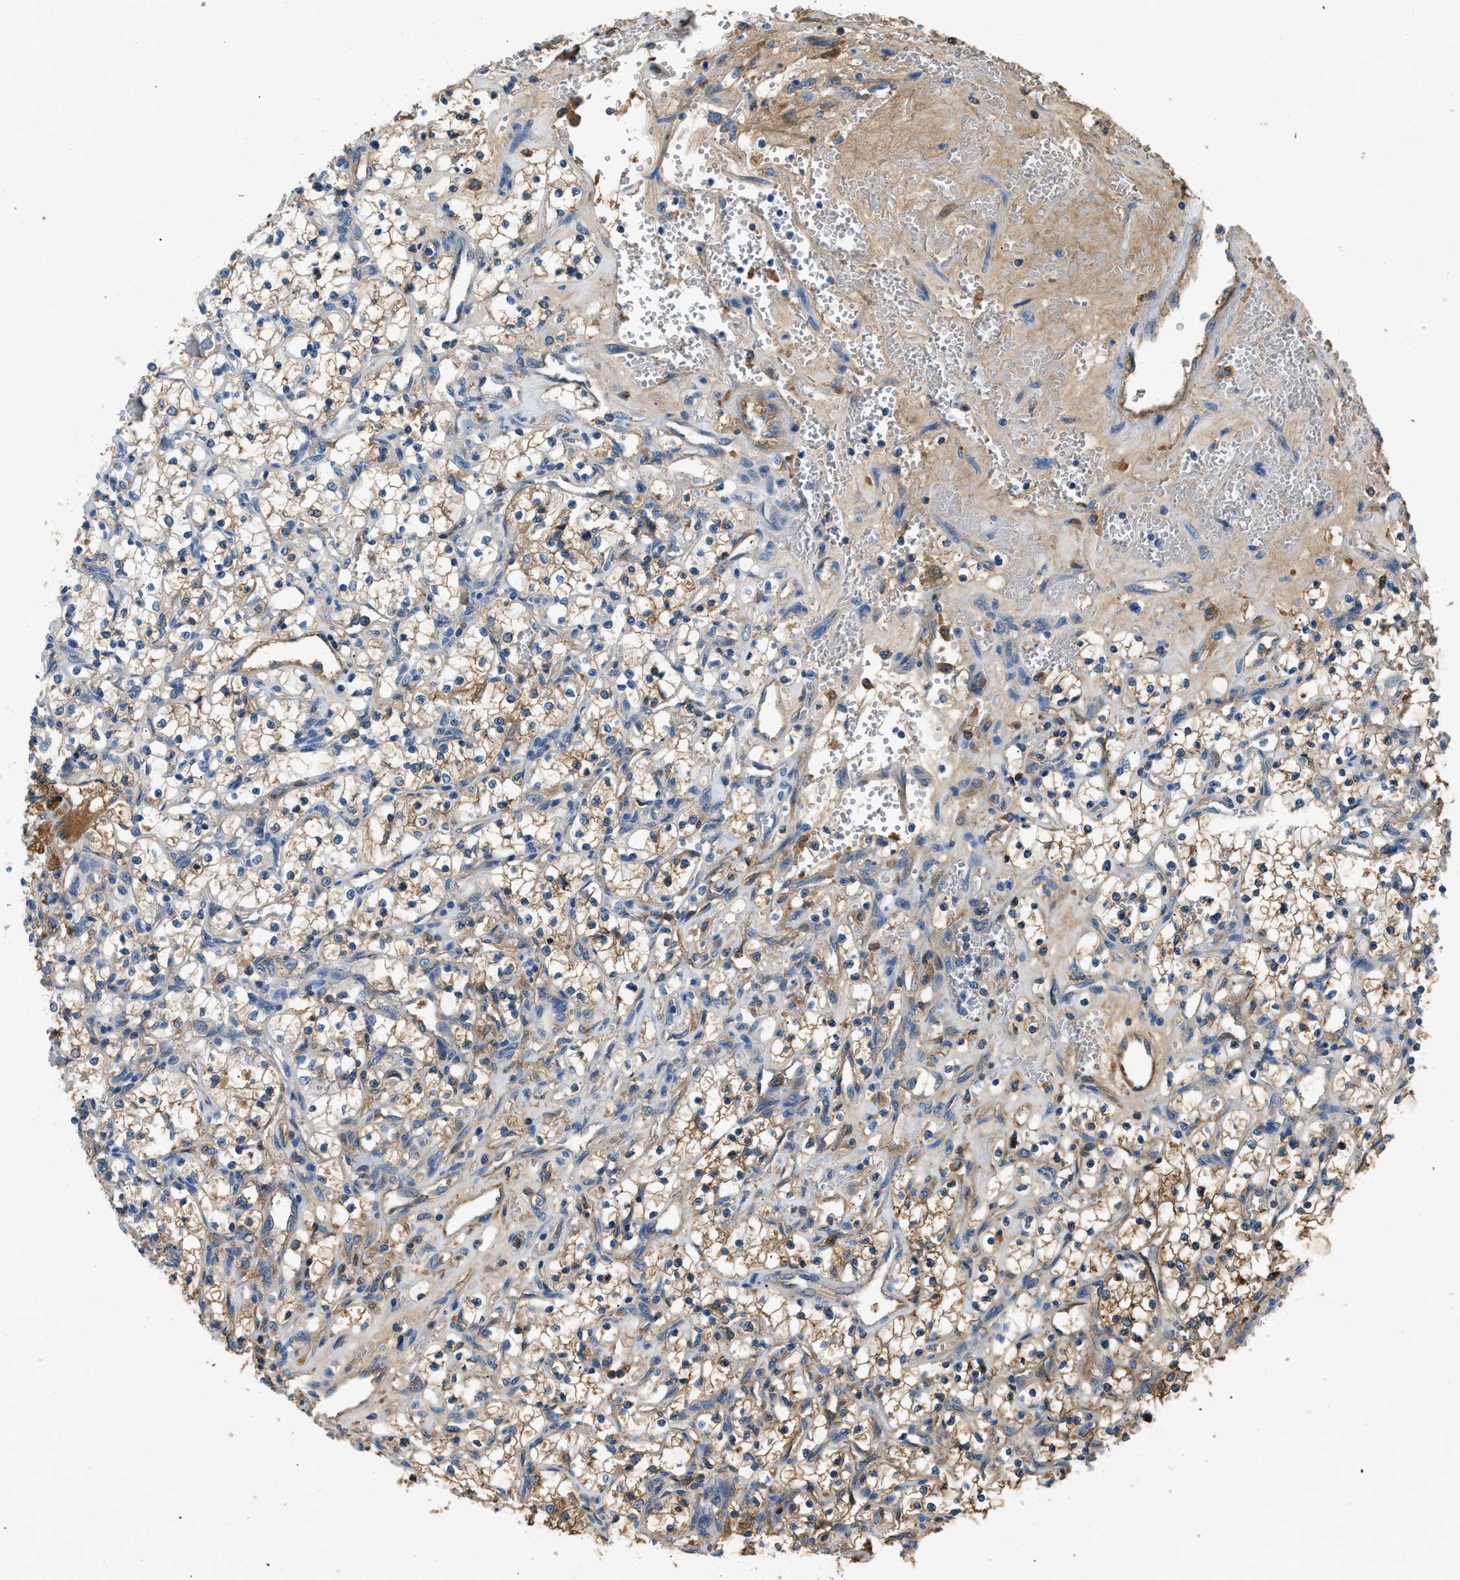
{"staining": {"intensity": "moderate", "quantity": ">75%", "location": "cytoplasmic/membranous"}, "tissue": "renal cancer", "cell_type": "Tumor cells", "image_type": "cancer", "snomed": [{"axis": "morphology", "description": "Adenocarcinoma, NOS"}, {"axis": "topography", "description": "Kidney"}], "caption": "Renal cancer (adenocarcinoma) was stained to show a protein in brown. There is medium levels of moderate cytoplasmic/membranous staining in about >75% of tumor cells.", "gene": "STC1", "patient": {"sex": "female", "age": 69}}